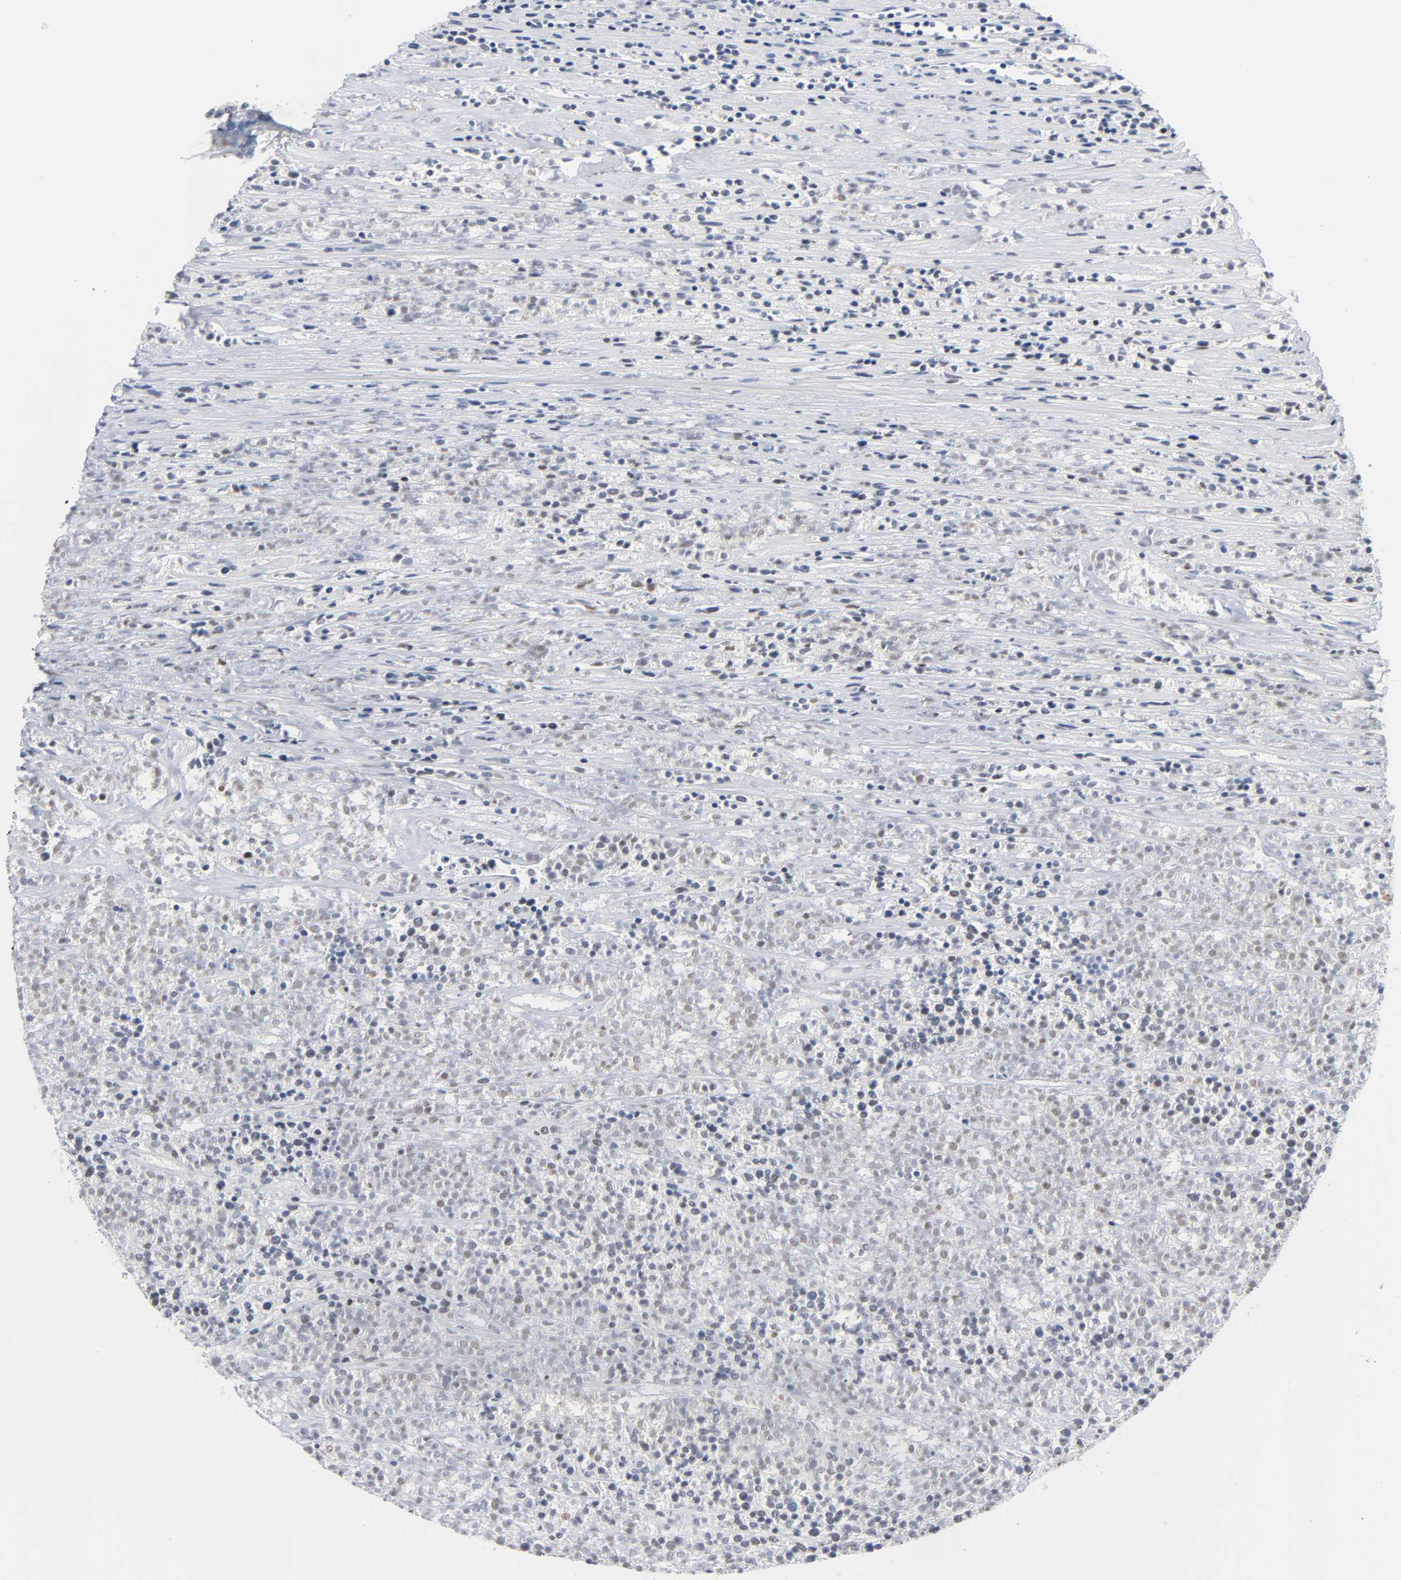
{"staining": {"intensity": "negative", "quantity": "none", "location": "none"}, "tissue": "lymphoma", "cell_type": "Tumor cells", "image_type": "cancer", "snomed": [{"axis": "morphology", "description": "Malignant lymphoma, non-Hodgkin's type, High grade"}, {"axis": "topography", "description": "Lymph node"}], "caption": "Immunohistochemical staining of human lymphoma shows no significant expression in tumor cells. Nuclei are stained in blue.", "gene": "WEE1", "patient": {"sex": "female", "age": 73}}